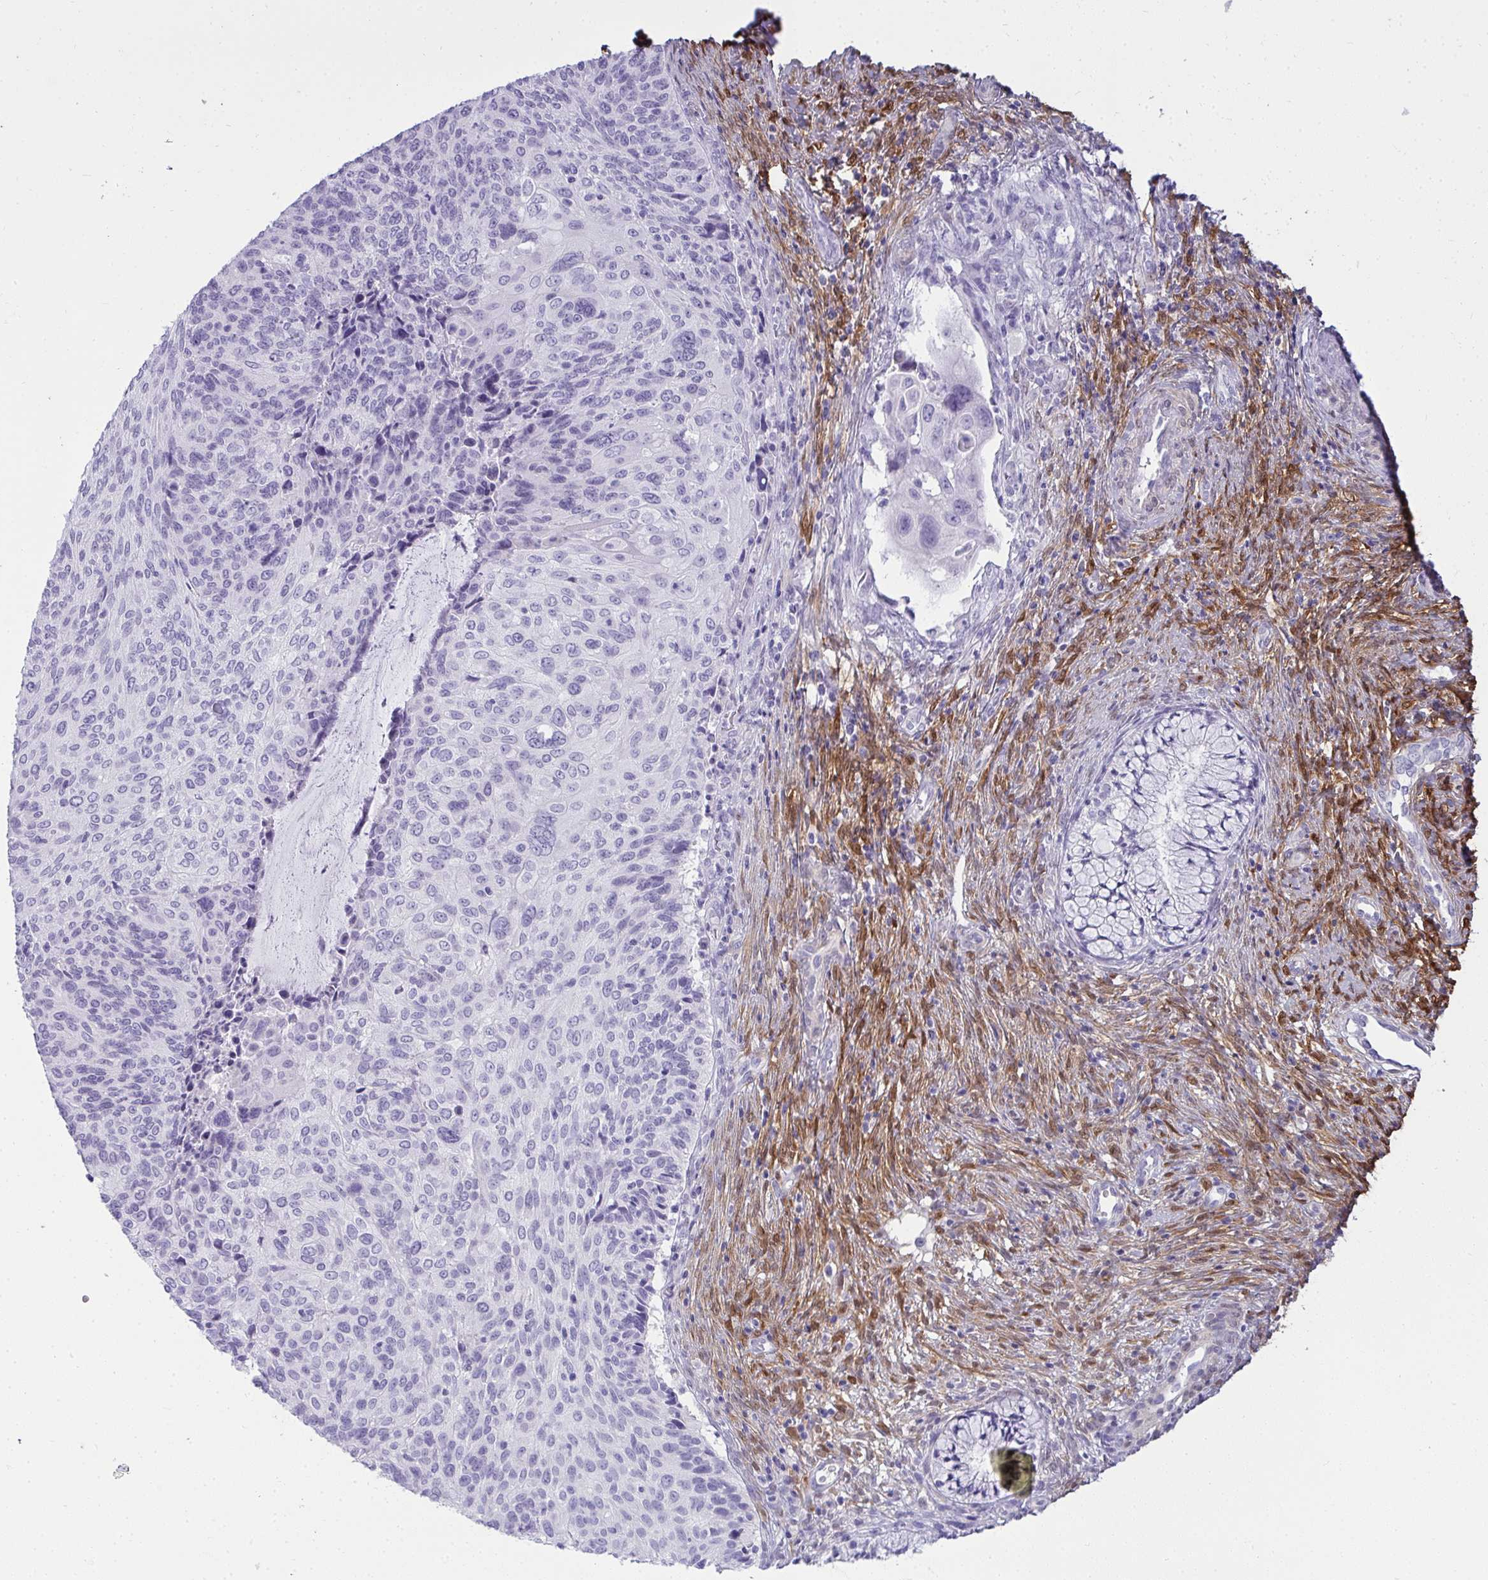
{"staining": {"intensity": "negative", "quantity": "none", "location": "none"}, "tissue": "cervical cancer", "cell_type": "Tumor cells", "image_type": "cancer", "snomed": [{"axis": "morphology", "description": "Squamous cell carcinoma, NOS"}, {"axis": "topography", "description": "Cervix"}], "caption": "This is an immunohistochemistry photomicrograph of cervical cancer. There is no staining in tumor cells.", "gene": "HSPB6", "patient": {"sex": "female", "age": 49}}